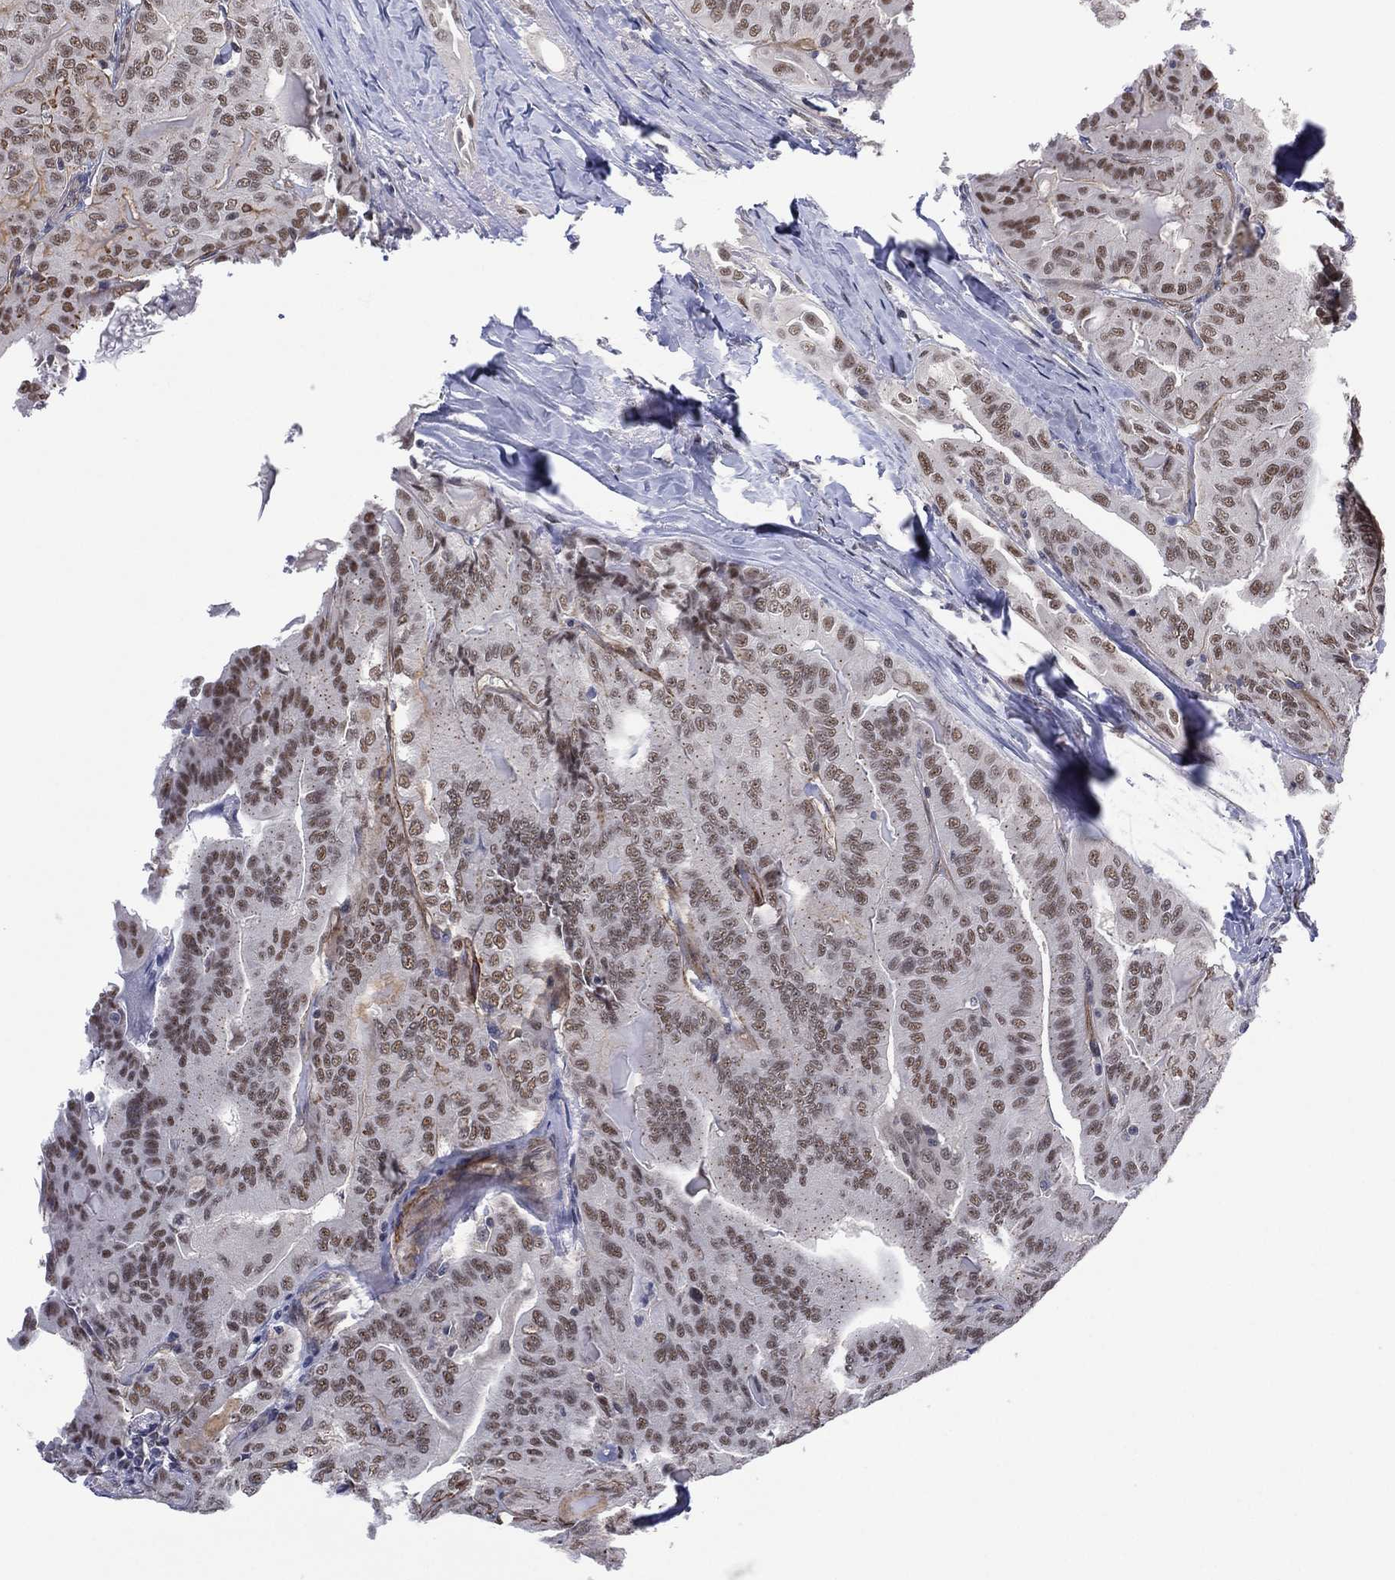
{"staining": {"intensity": "moderate", "quantity": "25%-75%", "location": "nuclear"}, "tissue": "thyroid cancer", "cell_type": "Tumor cells", "image_type": "cancer", "snomed": [{"axis": "morphology", "description": "Papillary adenocarcinoma, NOS"}, {"axis": "topography", "description": "Thyroid gland"}], "caption": "Thyroid papillary adenocarcinoma stained for a protein (brown) displays moderate nuclear positive expression in approximately 25%-75% of tumor cells.", "gene": "GSE1", "patient": {"sex": "female", "age": 68}}